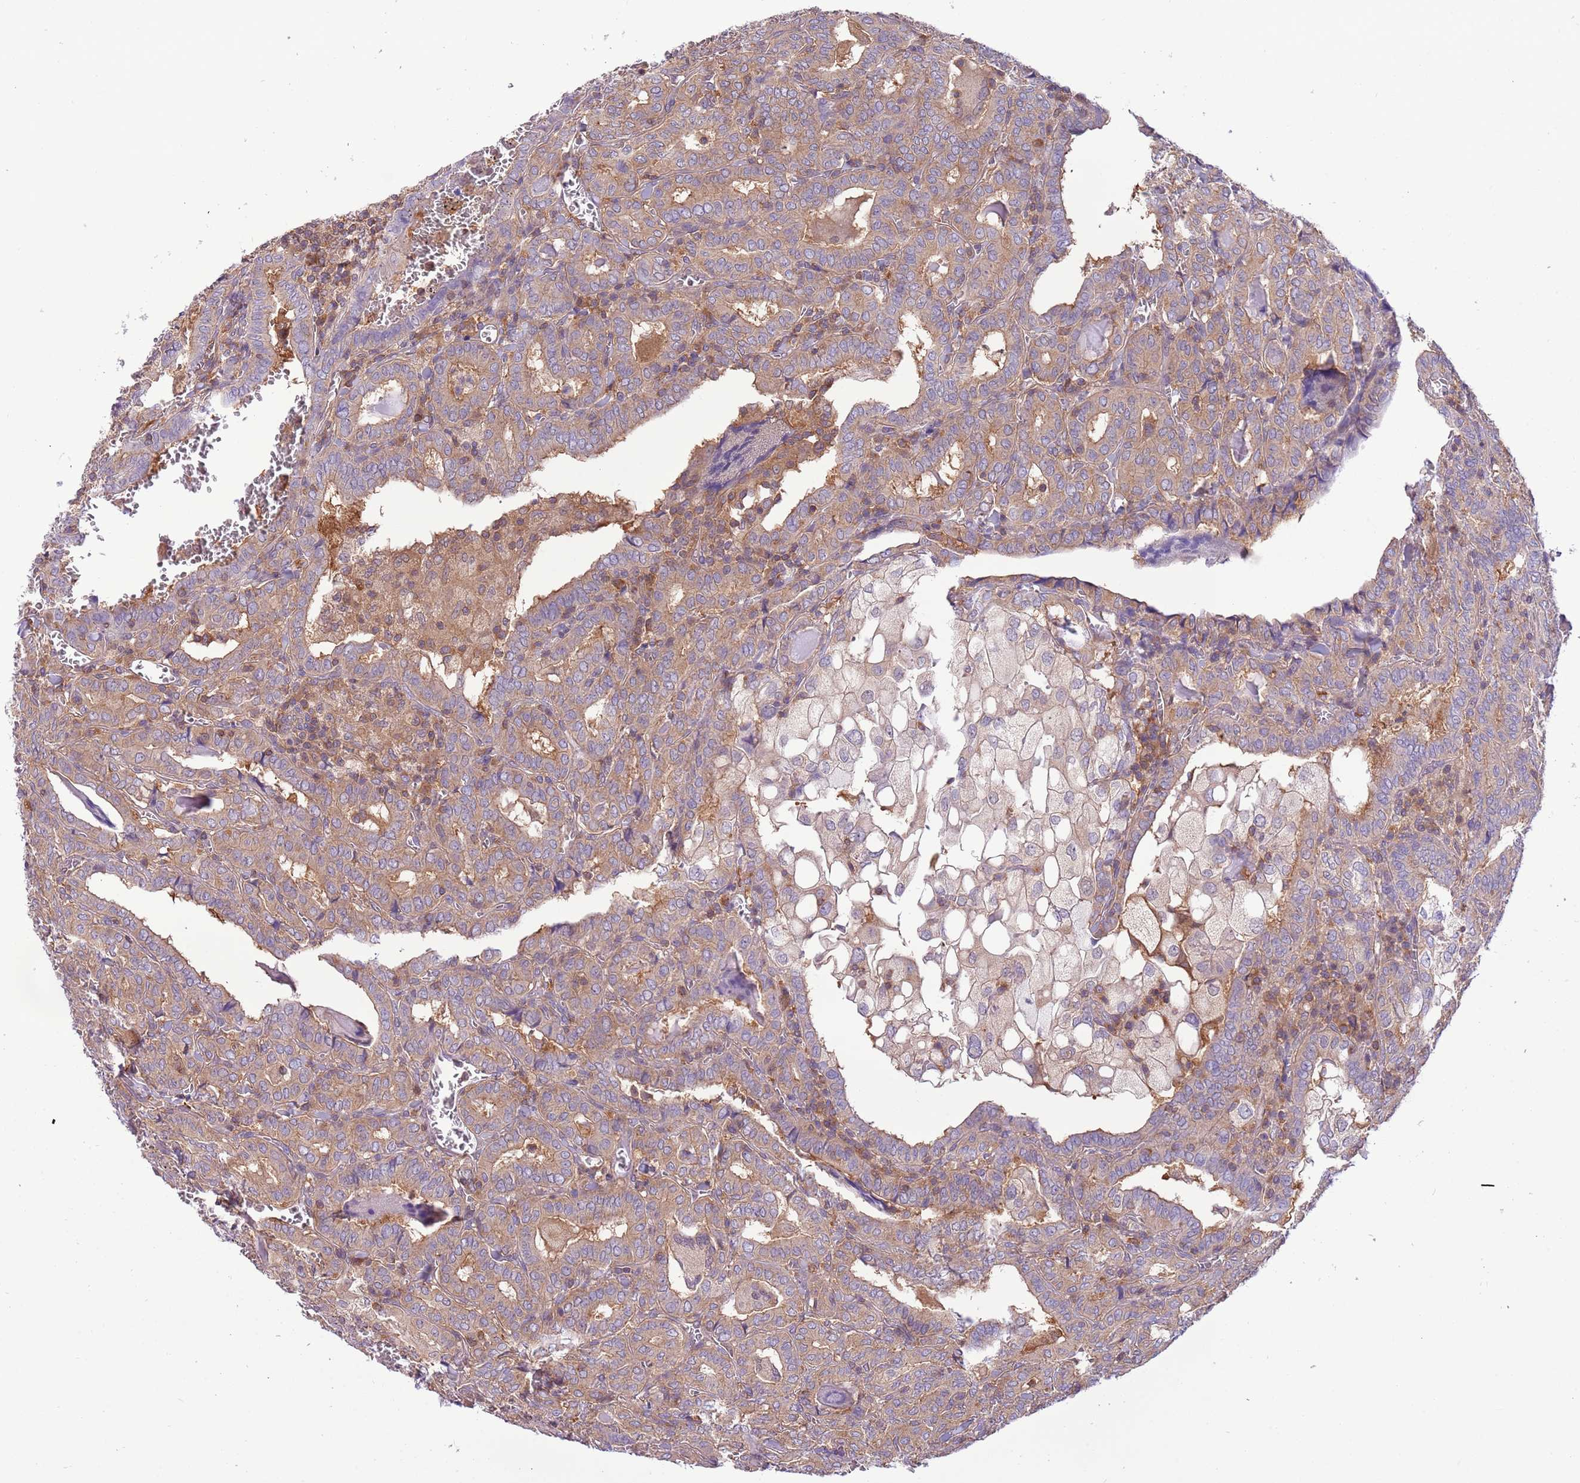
{"staining": {"intensity": "moderate", "quantity": "25%-75%", "location": "cytoplasmic/membranous"}, "tissue": "thyroid cancer", "cell_type": "Tumor cells", "image_type": "cancer", "snomed": [{"axis": "morphology", "description": "Papillary adenocarcinoma, NOS"}, {"axis": "topography", "description": "Thyroid gland"}], "caption": "Protein staining of thyroid cancer (papillary adenocarcinoma) tissue exhibits moderate cytoplasmic/membranous expression in approximately 25%-75% of tumor cells. The staining was performed using DAB, with brown indicating positive protein expression. Nuclei are stained blue with hematoxylin.", "gene": "STIP1", "patient": {"sex": "female", "age": 72}}